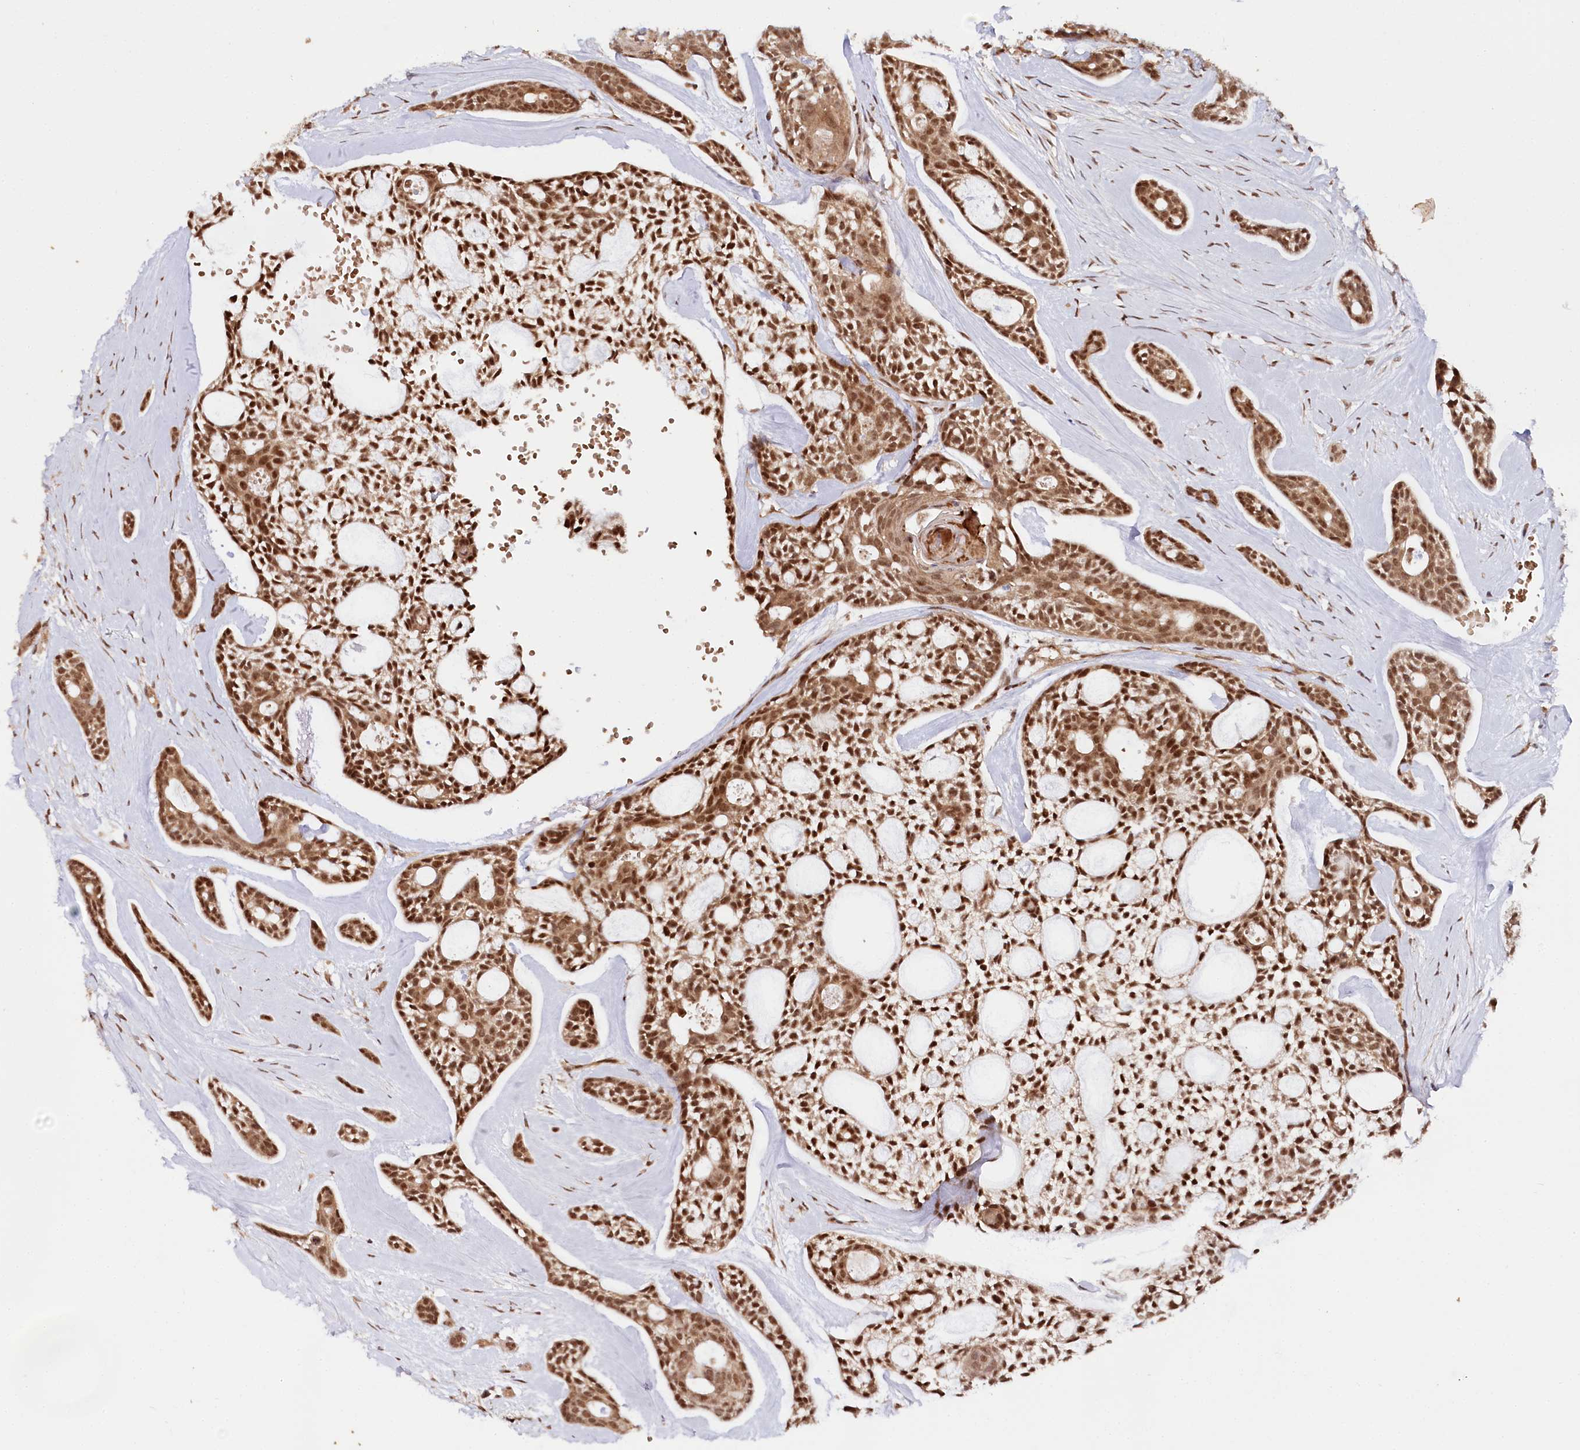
{"staining": {"intensity": "strong", "quantity": ">75%", "location": "cytoplasmic/membranous,nuclear"}, "tissue": "head and neck cancer", "cell_type": "Tumor cells", "image_type": "cancer", "snomed": [{"axis": "morphology", "description": "Adenocarcinoma, NOS"}, {"axis": "topography", "description": "Subcutis"}, {"axis": "topography", "description": "Head-Neck"}], "caption": "The image exhibits staining of head and neck adenocarcinoma, revealing strong cytoplasmic/membranous and nuclear protein staining (brown color) within tumor cells. The protein is stained brown, and the nuclei are stained in blue (DAB IHC with brightfield microscopy, high magnification).", "gene": "CCDC65", "patient": {"sex": "female", "age": 73}}